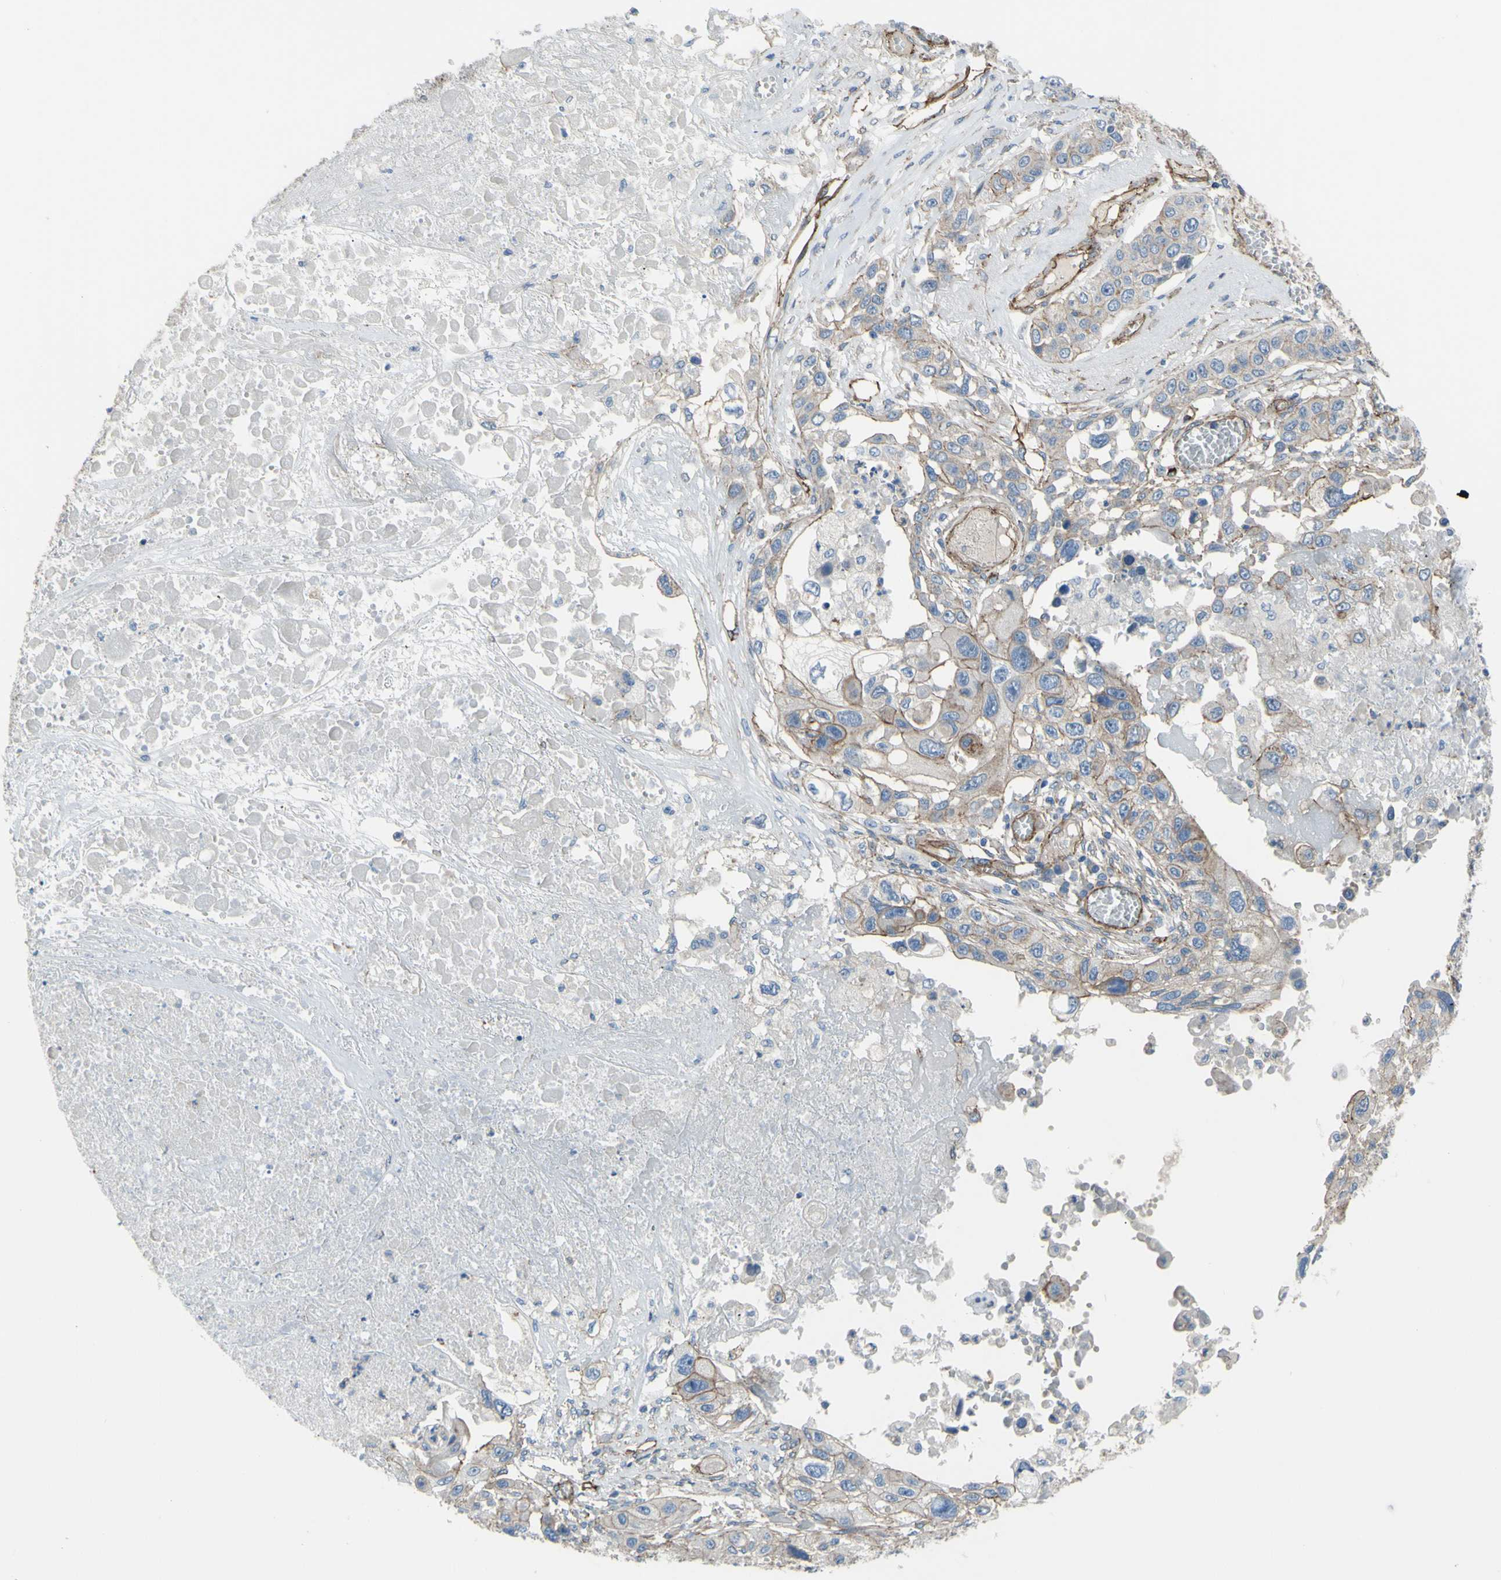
{"staining": {"intensity": "moderate", "quantity": ">75%", "location": "cytoplasmic/membranous"}, "tissue": "lung cancer", "cell_type": "Tumor cells", "image_type": "cancer", "snomed": [{"axis": "morphology", "description": "Squamous cell carcinoma, NOS"}, {"axis": "topography", "description": "Lung"}], "caption": "Immunohistochemical staining of human lung squamous cell carcinoma demonstrates medium levels of moderate cytoplasmic/membranous protein expression in approximately >75% of tumor cells.", "gene": "TPBG", "patient": {"sex": "male", "age": 71}}